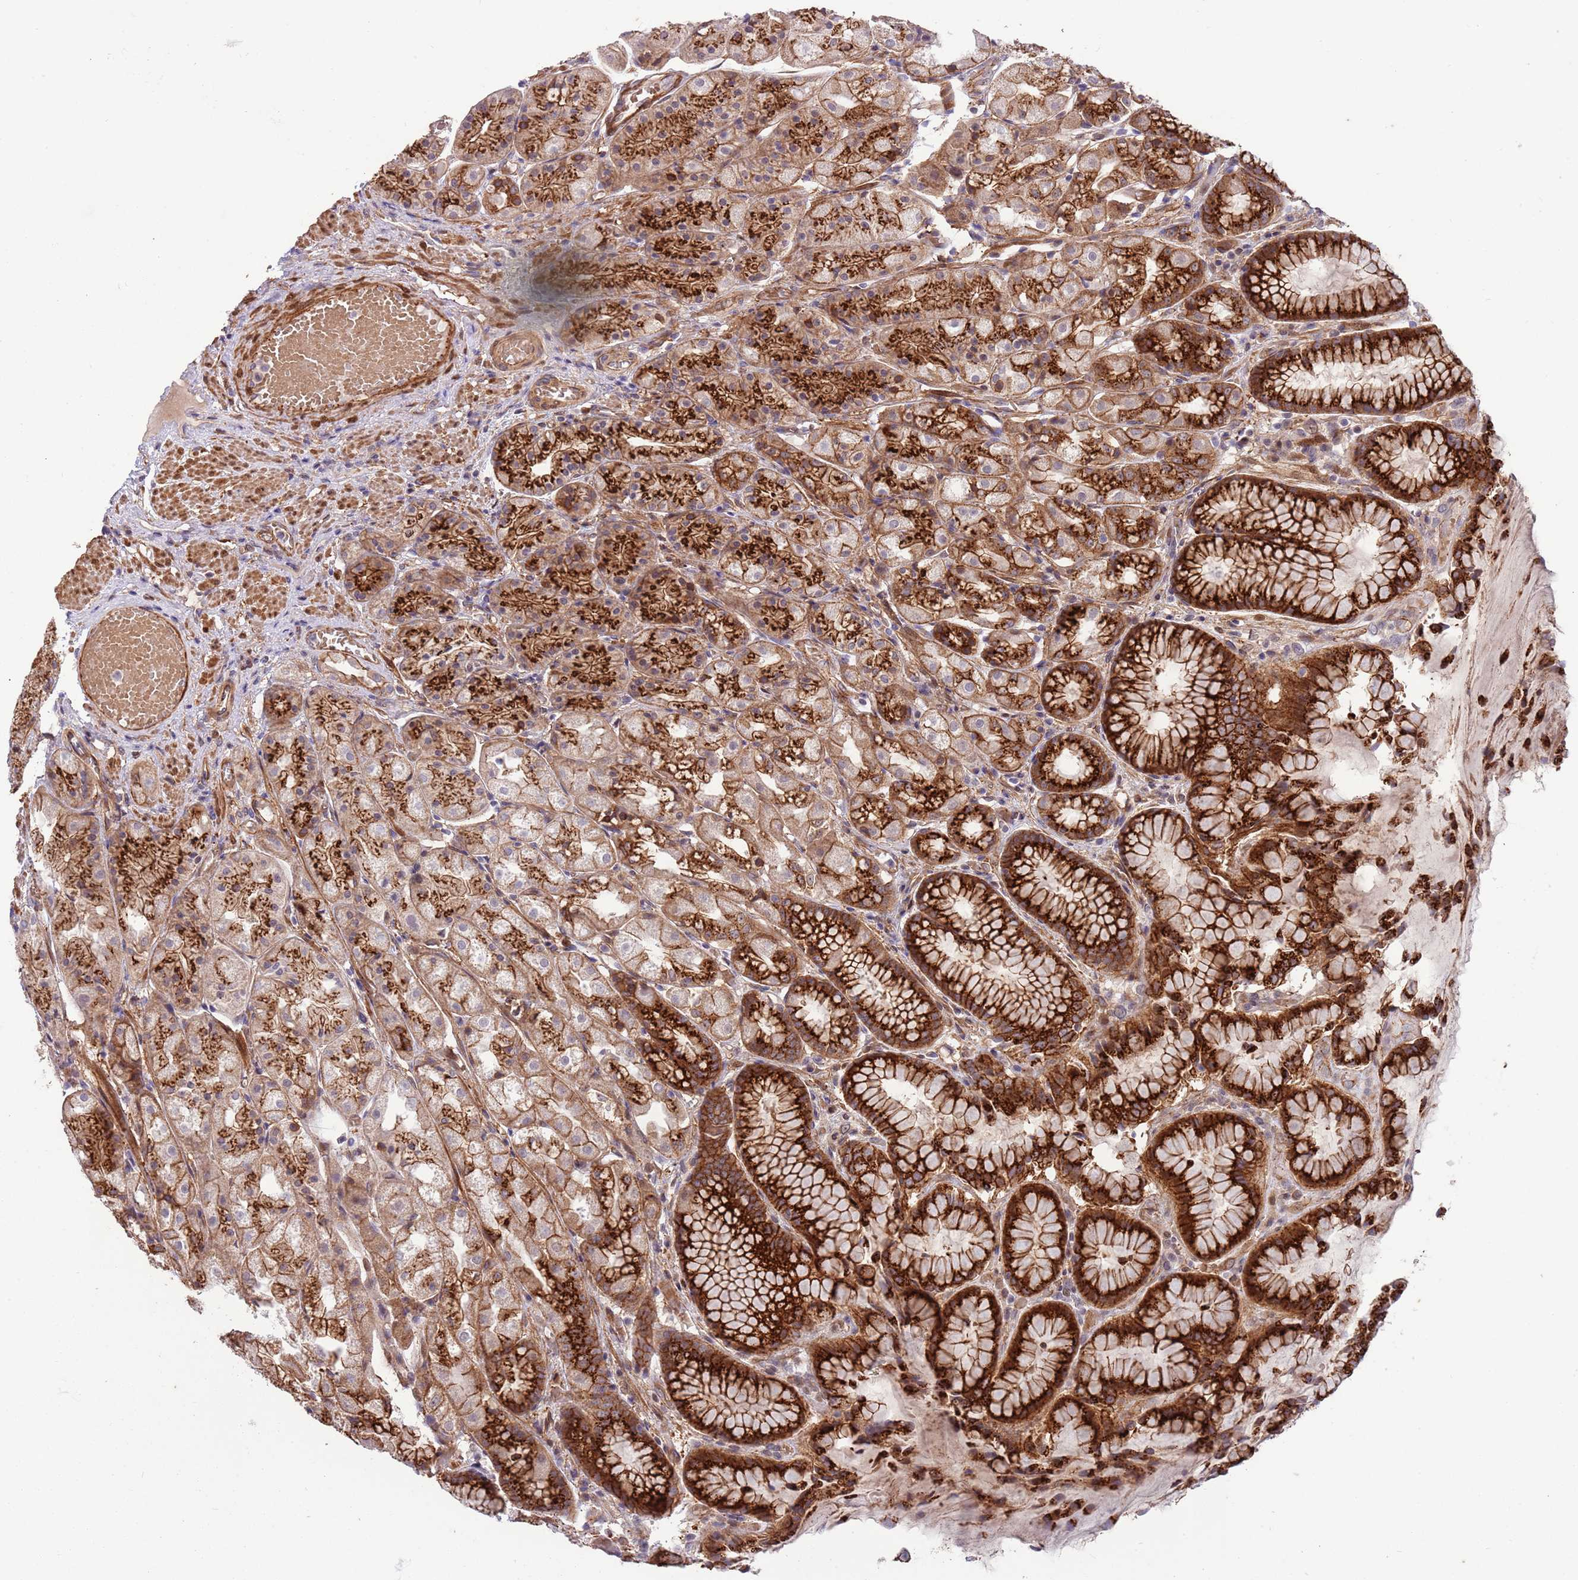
{"staining": {"intensity": "strong", "quantity": ">75%", "location": "cytoplasmic/membranous"}, "tissue": "stomach", "cell_type": "Glandular cells", "image_type": "normal", "snomed": [{"axis": "morphology", "description": "Normal tissue, NOS"}, {"axis": "topography", "description": "Stomach, upper"}], "caption": "Immunohistochemical staining of benign stomach exhibits >75% levels of strong cytoplasmic/membranous protein staining in approximately >75% of glandular cells. Using DAB (3,3'-diaminobenzidine) (brown) and hematoxylin (blue) stains, captured at high magnification using brightfield microscopy.", "gene": "ITGB6", "patient": {"sex": "male", "age": 72}}